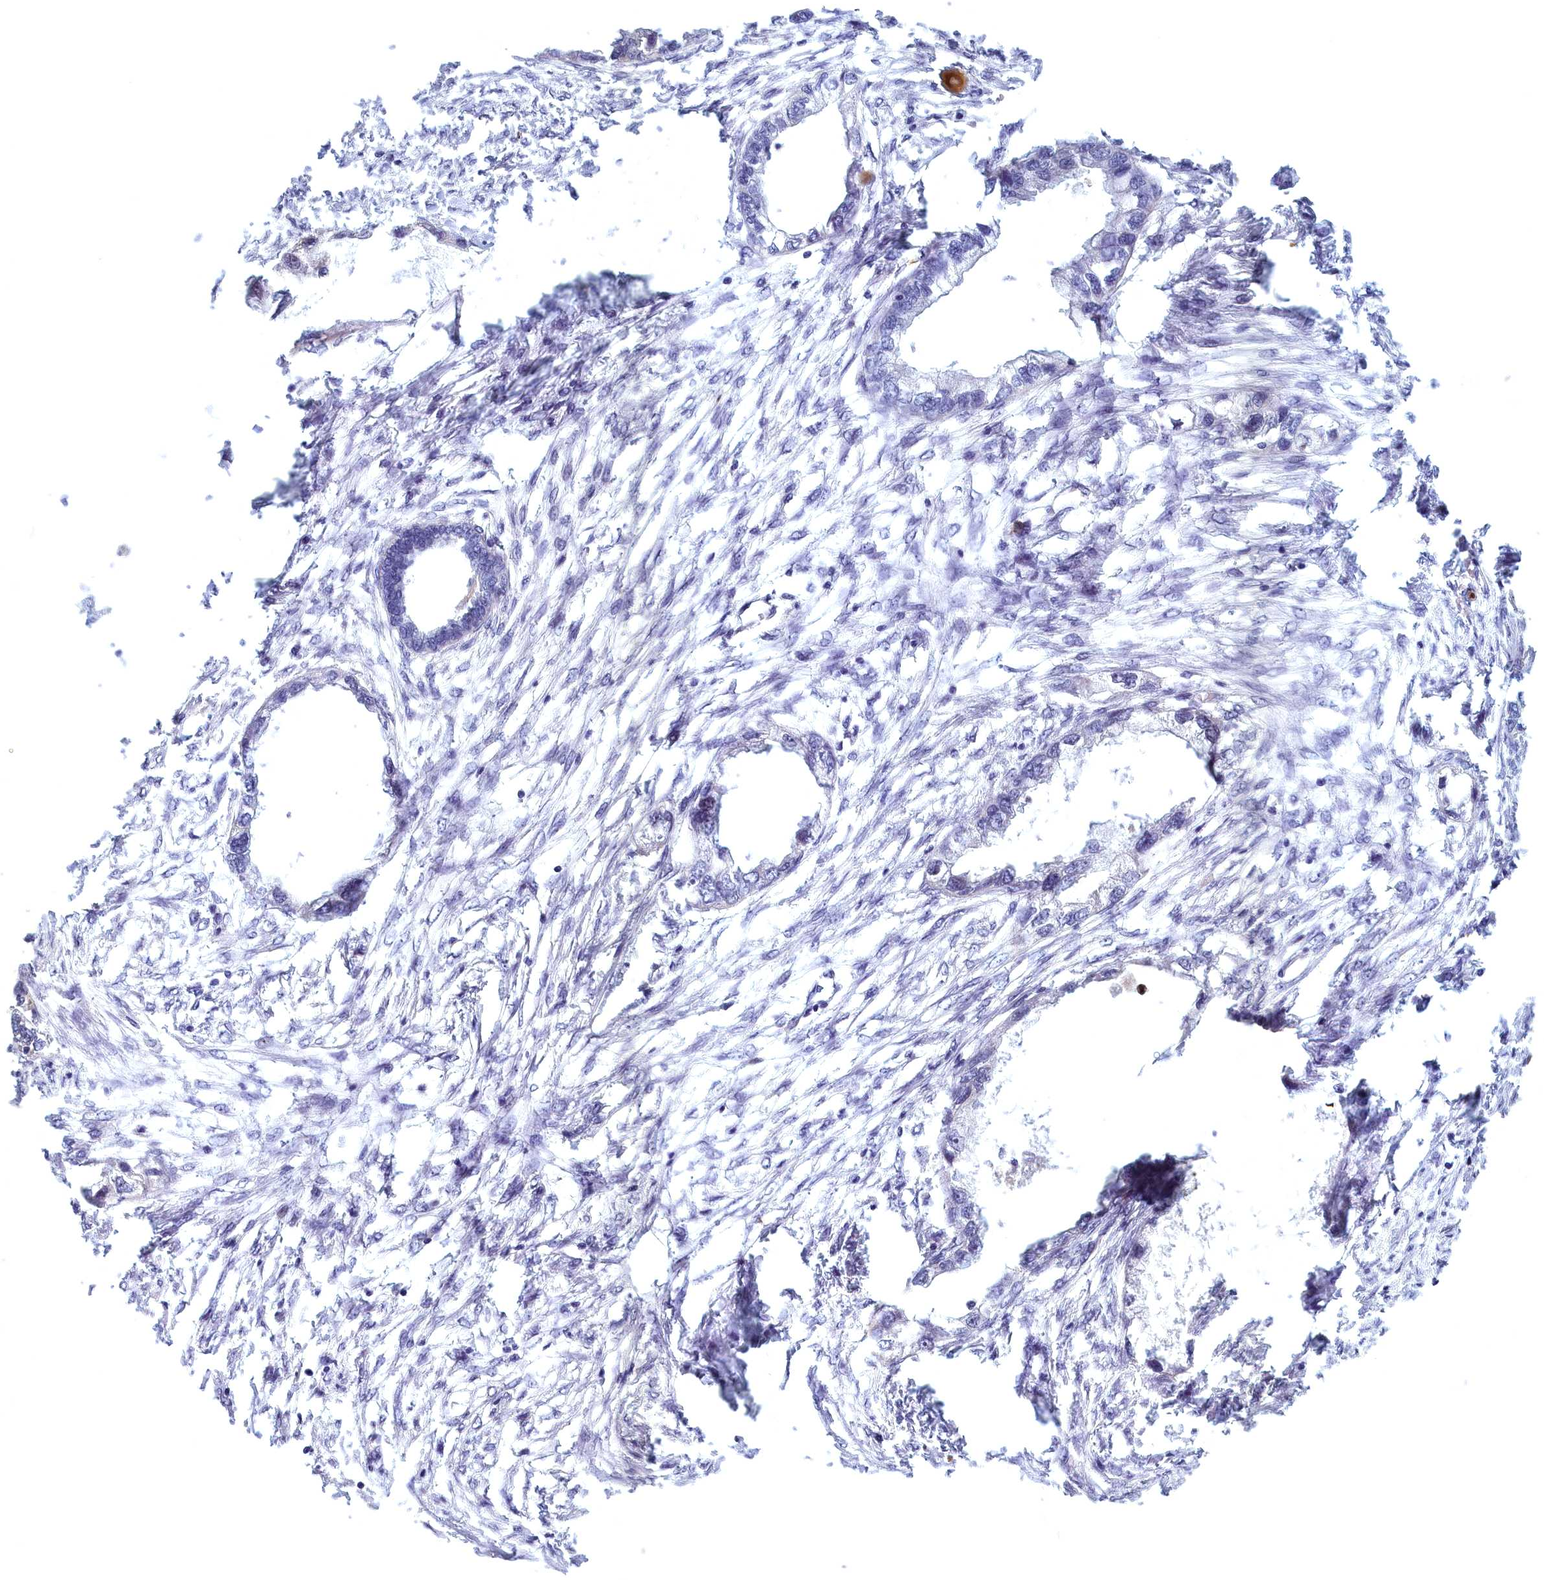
{"staining": {"intensity": "negative", "quantity": "none", "location": "none"}, "tissue": "endometrial cancer", "cell_type": "Tumor cells", "image_type": "cancer", "snomed": [{"axis": "morphology", "description": "Adenocarcinoma, NOS"}, {"axis": "morphology", "description": "Adenocarcinoma, metastatic, NOS"}, {"axis": "topography", "description": "Adipose tissue"}, {"axis": "topography", "description": "Endometrium"}], "caption": "Photomicrograph shows no protein staining in tumor cells of endometrial adenocarcinoma tissue.", "gene": "EPB41L4B", "patient": {"sex": "female", "age": 67}}